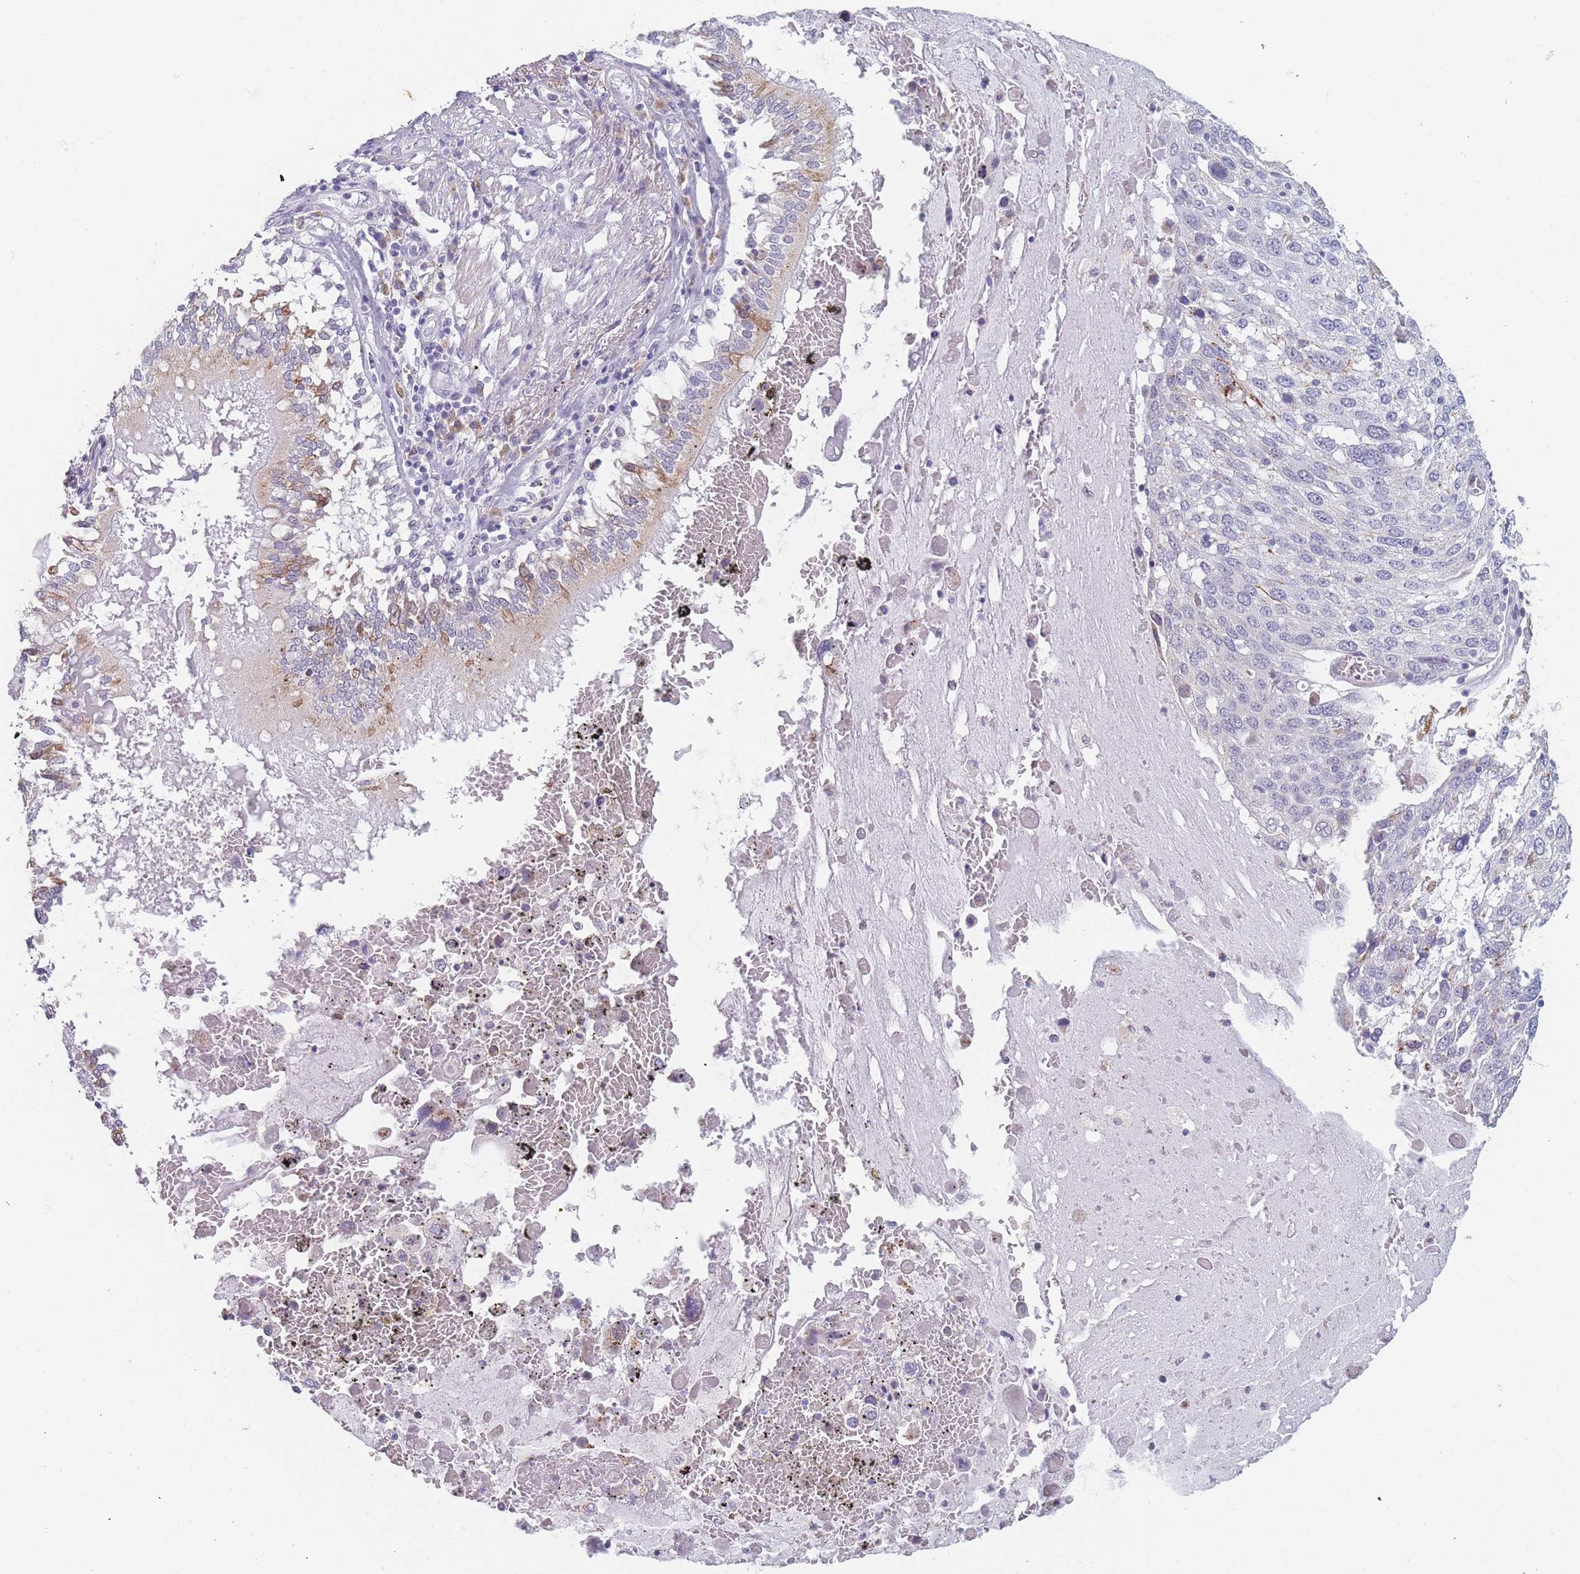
{"staining": {"intensity": "negative", "quantity": "none", "location": "none"}, "tissue": "lung cancer", "cell_type": "Tumor cells", "image_type": "cancer", "snomed": [{"axis": "morphology", "description": "Squamous cell carcinoma, NOS"}, {"axis": "topography", "description": "Lung"}], "caption": "An immunohistochemistry (IHC) histopathology image of lung squamous cell carcinoma is shown. There is no staining in tumor cells of lung squamous cell carcinoma.", "gene": "TMED10", "patient": {"sex": "male", "age": 65}}